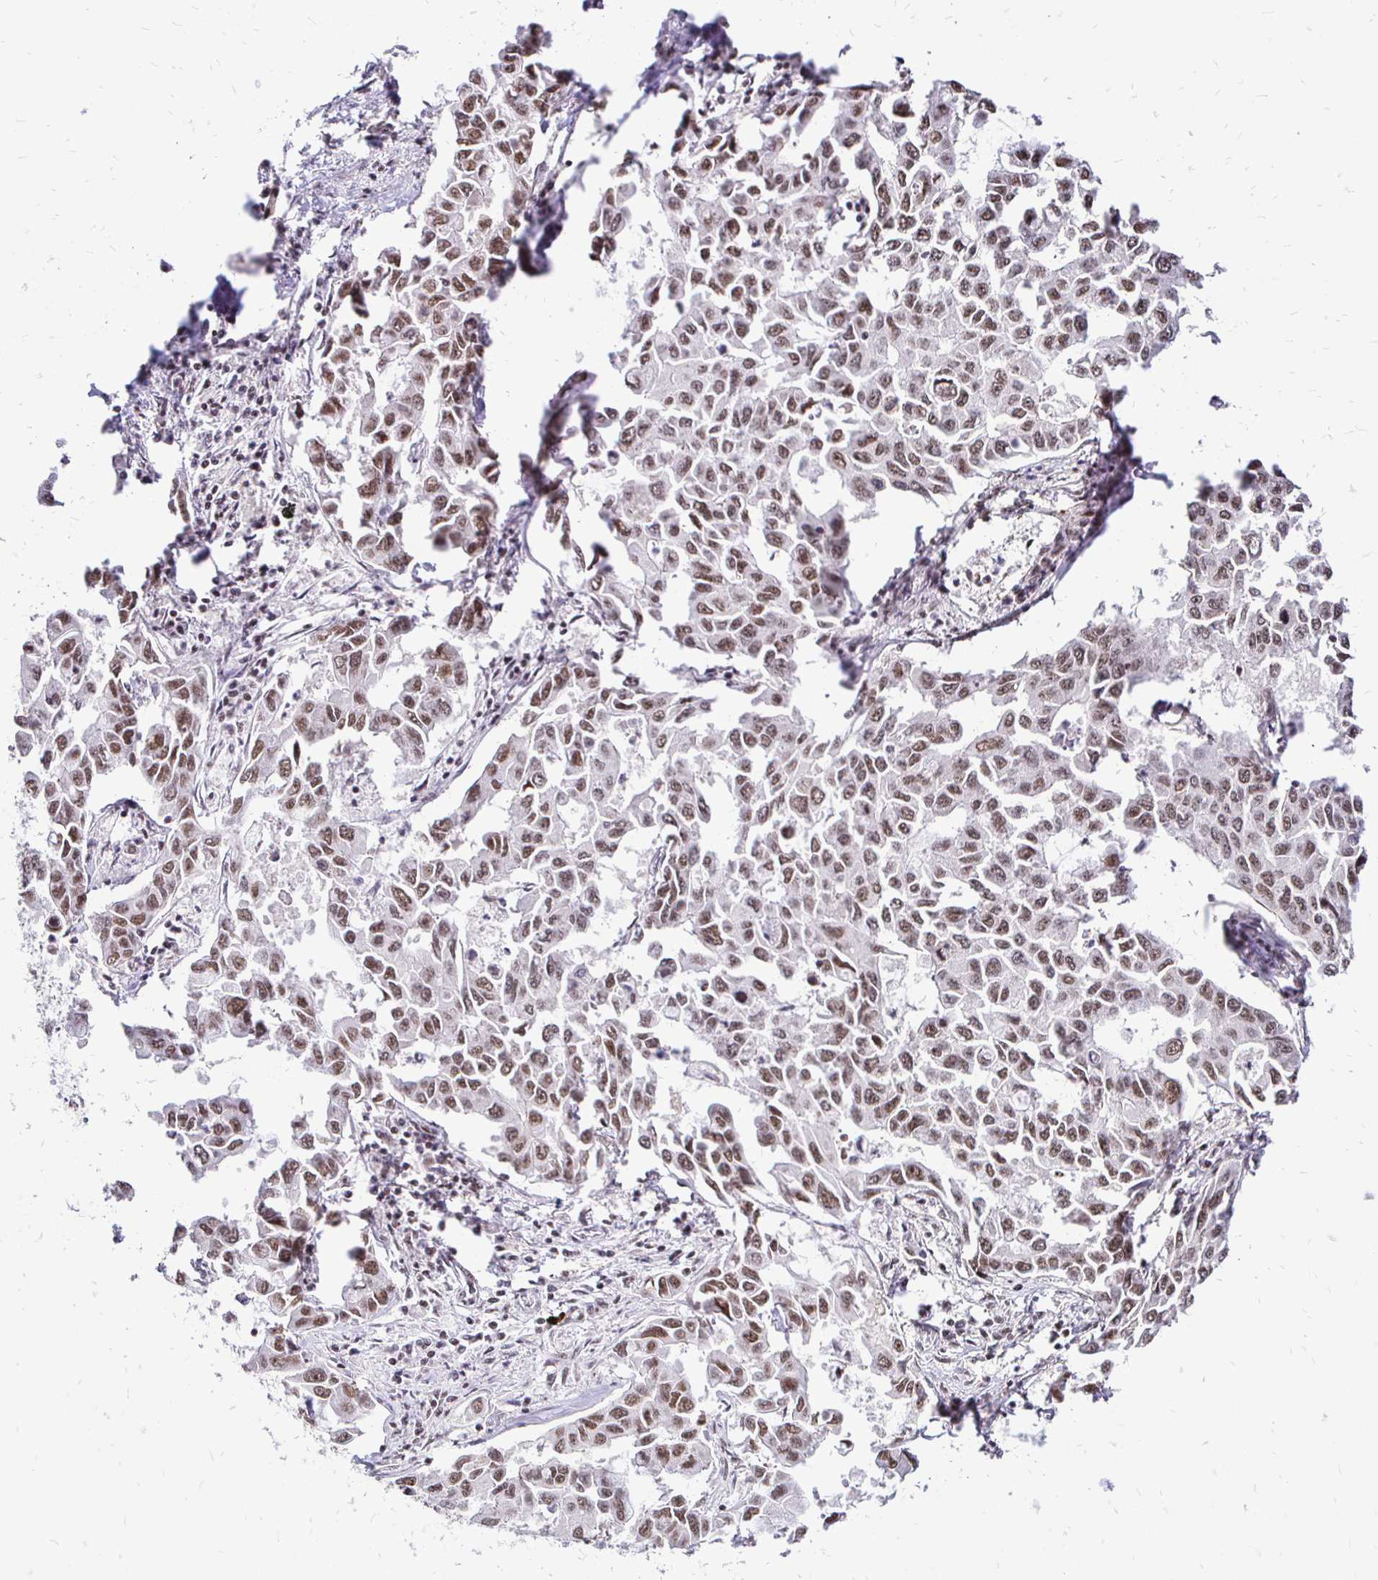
{"staining": {"intensity": "moderate", "quantity": ">75%", "location": "nuclear"}, "tissue": "lung cancer", "cell_type": "Tumor cells", "image_type": "cancer", "snomed": [{"axis": "morphology", "description": "Adenocarcinoma, NOS"}, {"axis": "topography", "description": "Lung"}], "caption": "Protein analysis of lung cancer (adenocarcinoma) tissue shows moderate nuclear positivity in about >75% of tumor cells. Nuclei are stained in blue.", "gene": "SIN3A", "patient": {"sex": "male", "age": 64}}